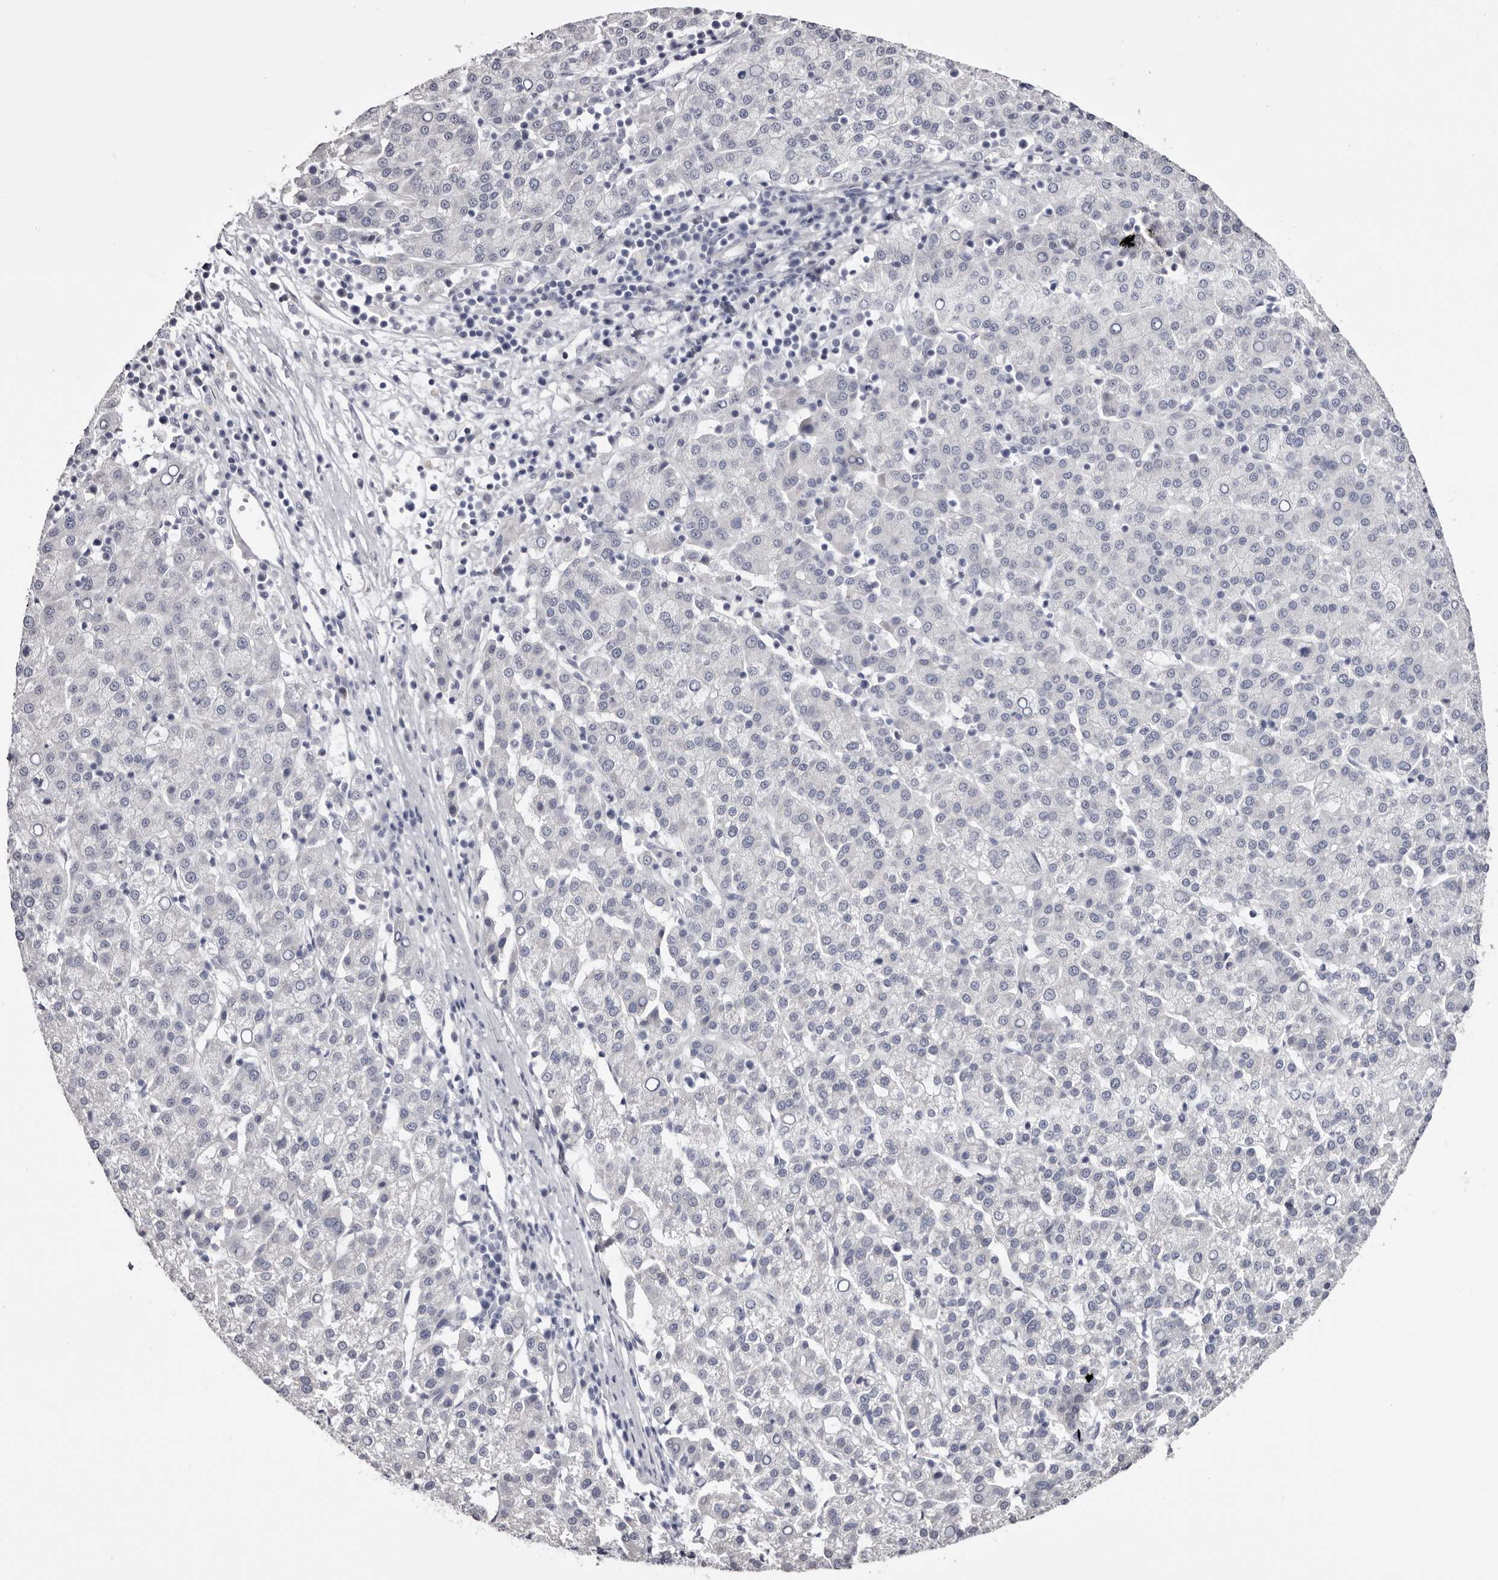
{"staining": {"intensity": "negative", "quantity": "none", "location": "none"}, "tissue": "liver cancer", "cell_type": "Tumor cells", "image_type": "cancer", "snomed": [{"axis": "morphology", "description": "Carcinoma, Hepatocellular, NOS"}, {"axis": "topography", "description": "Liver"}], "caption": "Micrograph shows no significant protein staining in tumor cells of liver cancer.", "gene": "CASQ1", "patient": {"sex": "female", "age": 58}}